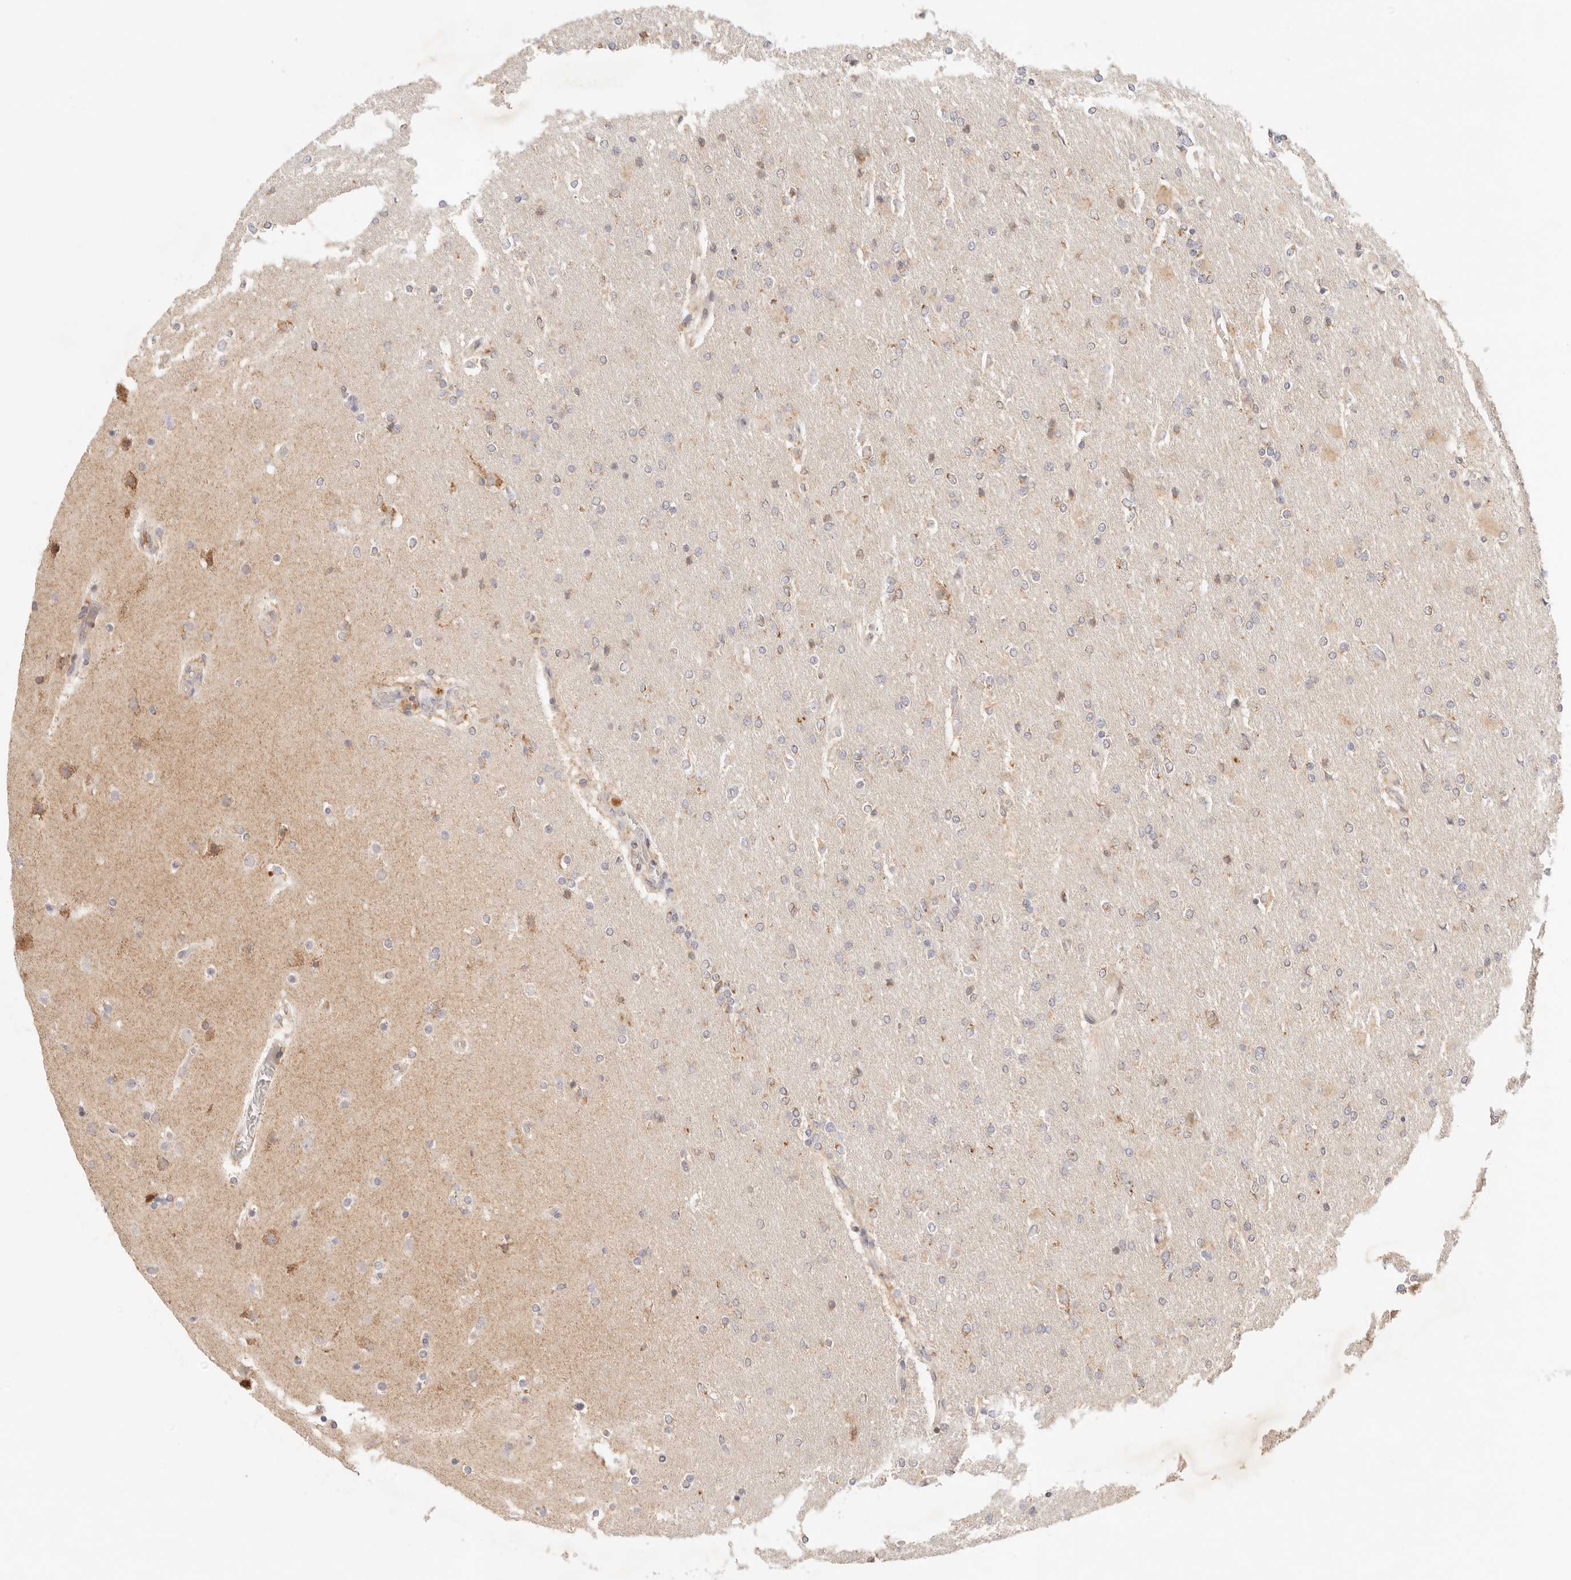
{"staining": {"intensity": "negative", "quantity": "none", "location": "none"}, "tissue": "glioma", "cell_type": "Tumor cells", "image_type": "cancer", "snomed": [{"axis": "morphology", "description": "Glioma, malignant, High grade"}, {"axis": "topography", "description": "Cerebral cortex"}], "caption": "The micrograph exhibits no significant expression in tumor cells of glioma.", "gene": "COA6", "patient": {"sex": "female", "age": 36}}